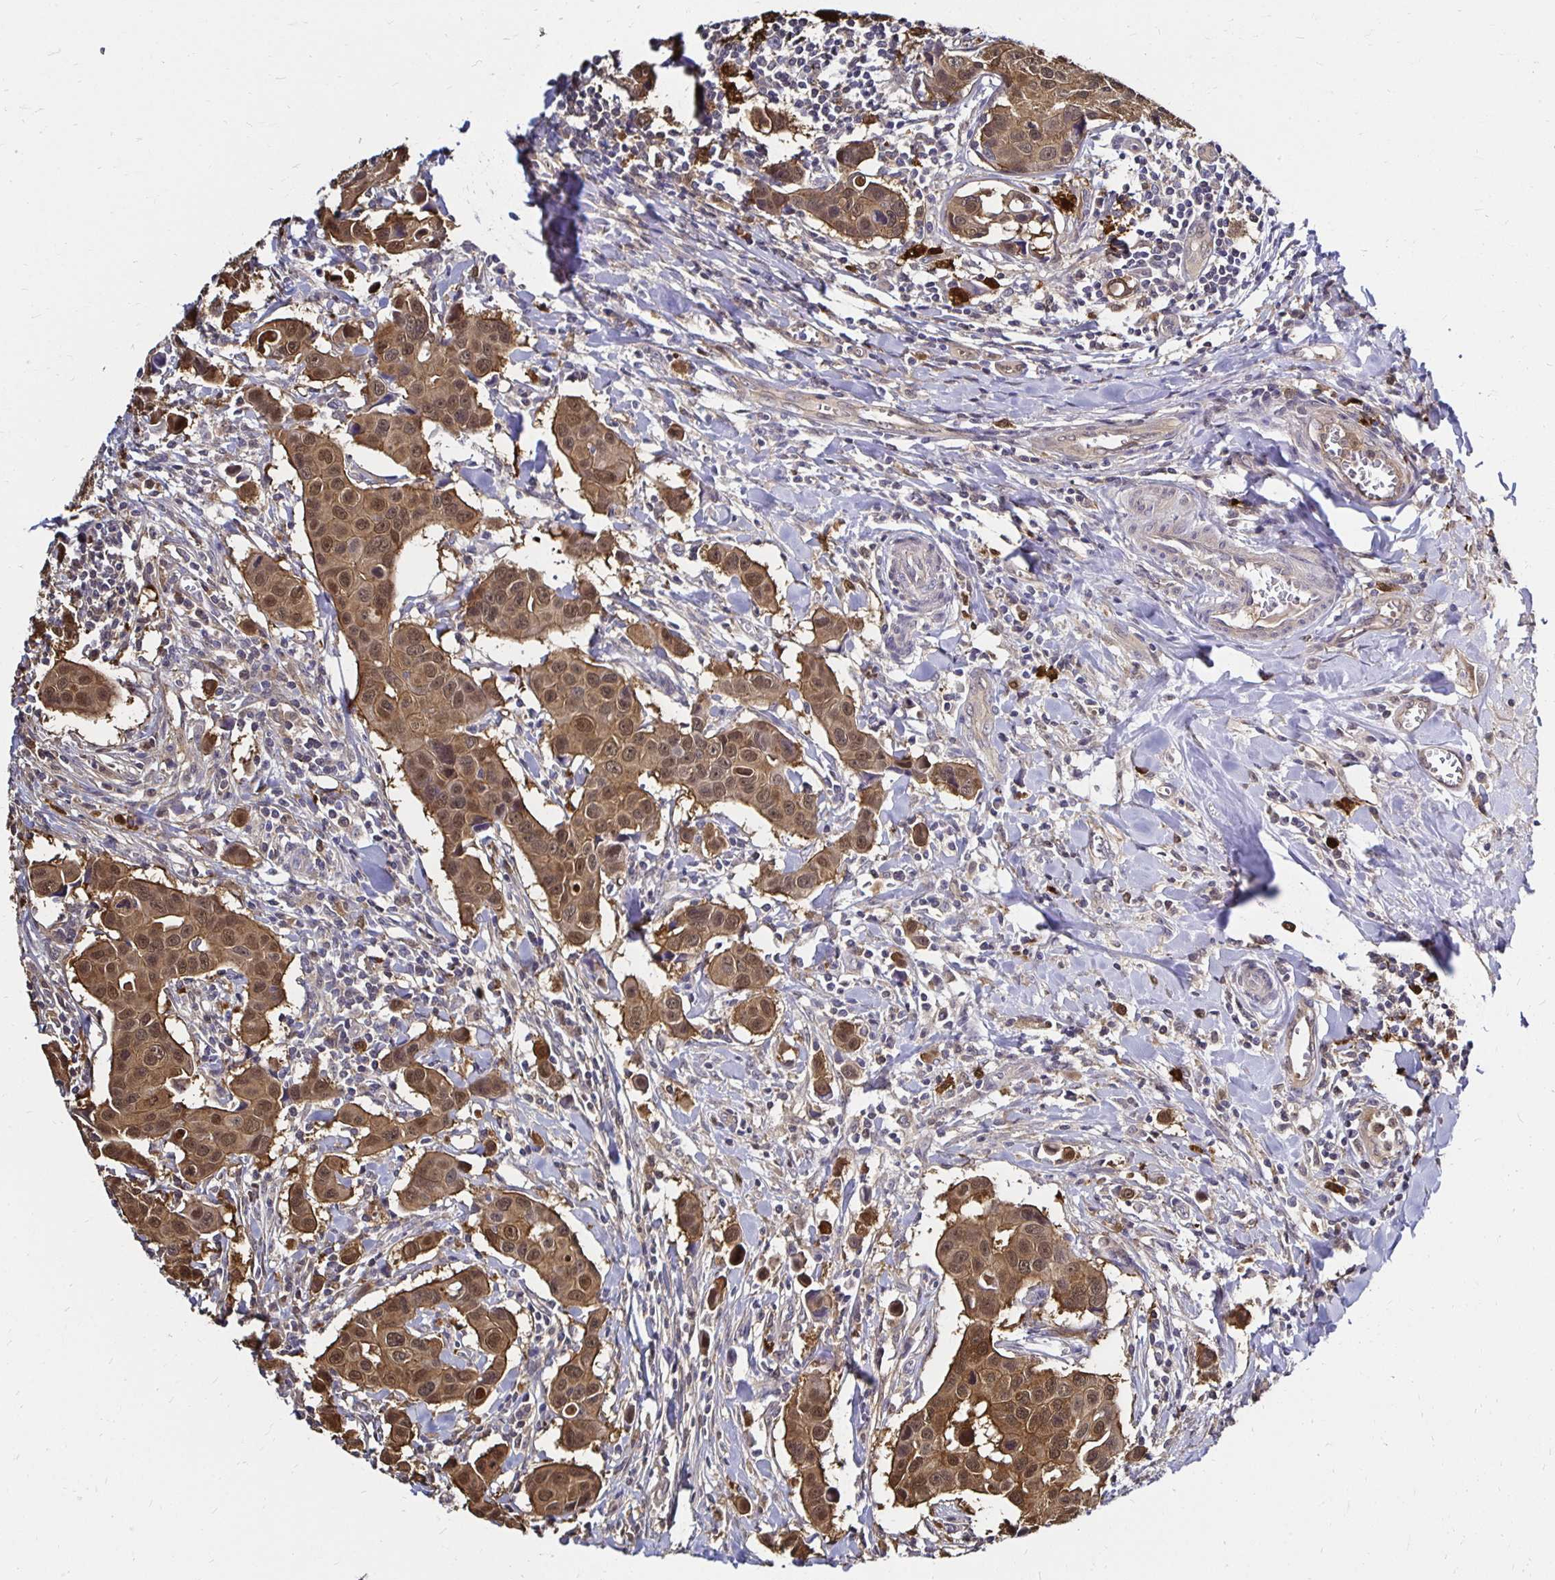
{"staining": {"intensity": "moderate", "quantity": ">75%", "location": "cytoplasmic/membranous,nuclear"}, "tissue": "breast cancer", "cell_type": "Tumor cells", "image_type": "cancer", "snomed": [{"axis": "morphology", "description": "Duct carcinoma"}, {"axis": "topography", "description": "Breast"}], "caption": "Breast cancer stained for a protein demonstrates moderate cytoplasmic/membranous and nuclear positivity in tumor cells. (IHC, brightfield microscopy, high magnification).", "gene": "TXN", "patient": {"sex": "female", "age": 24}}